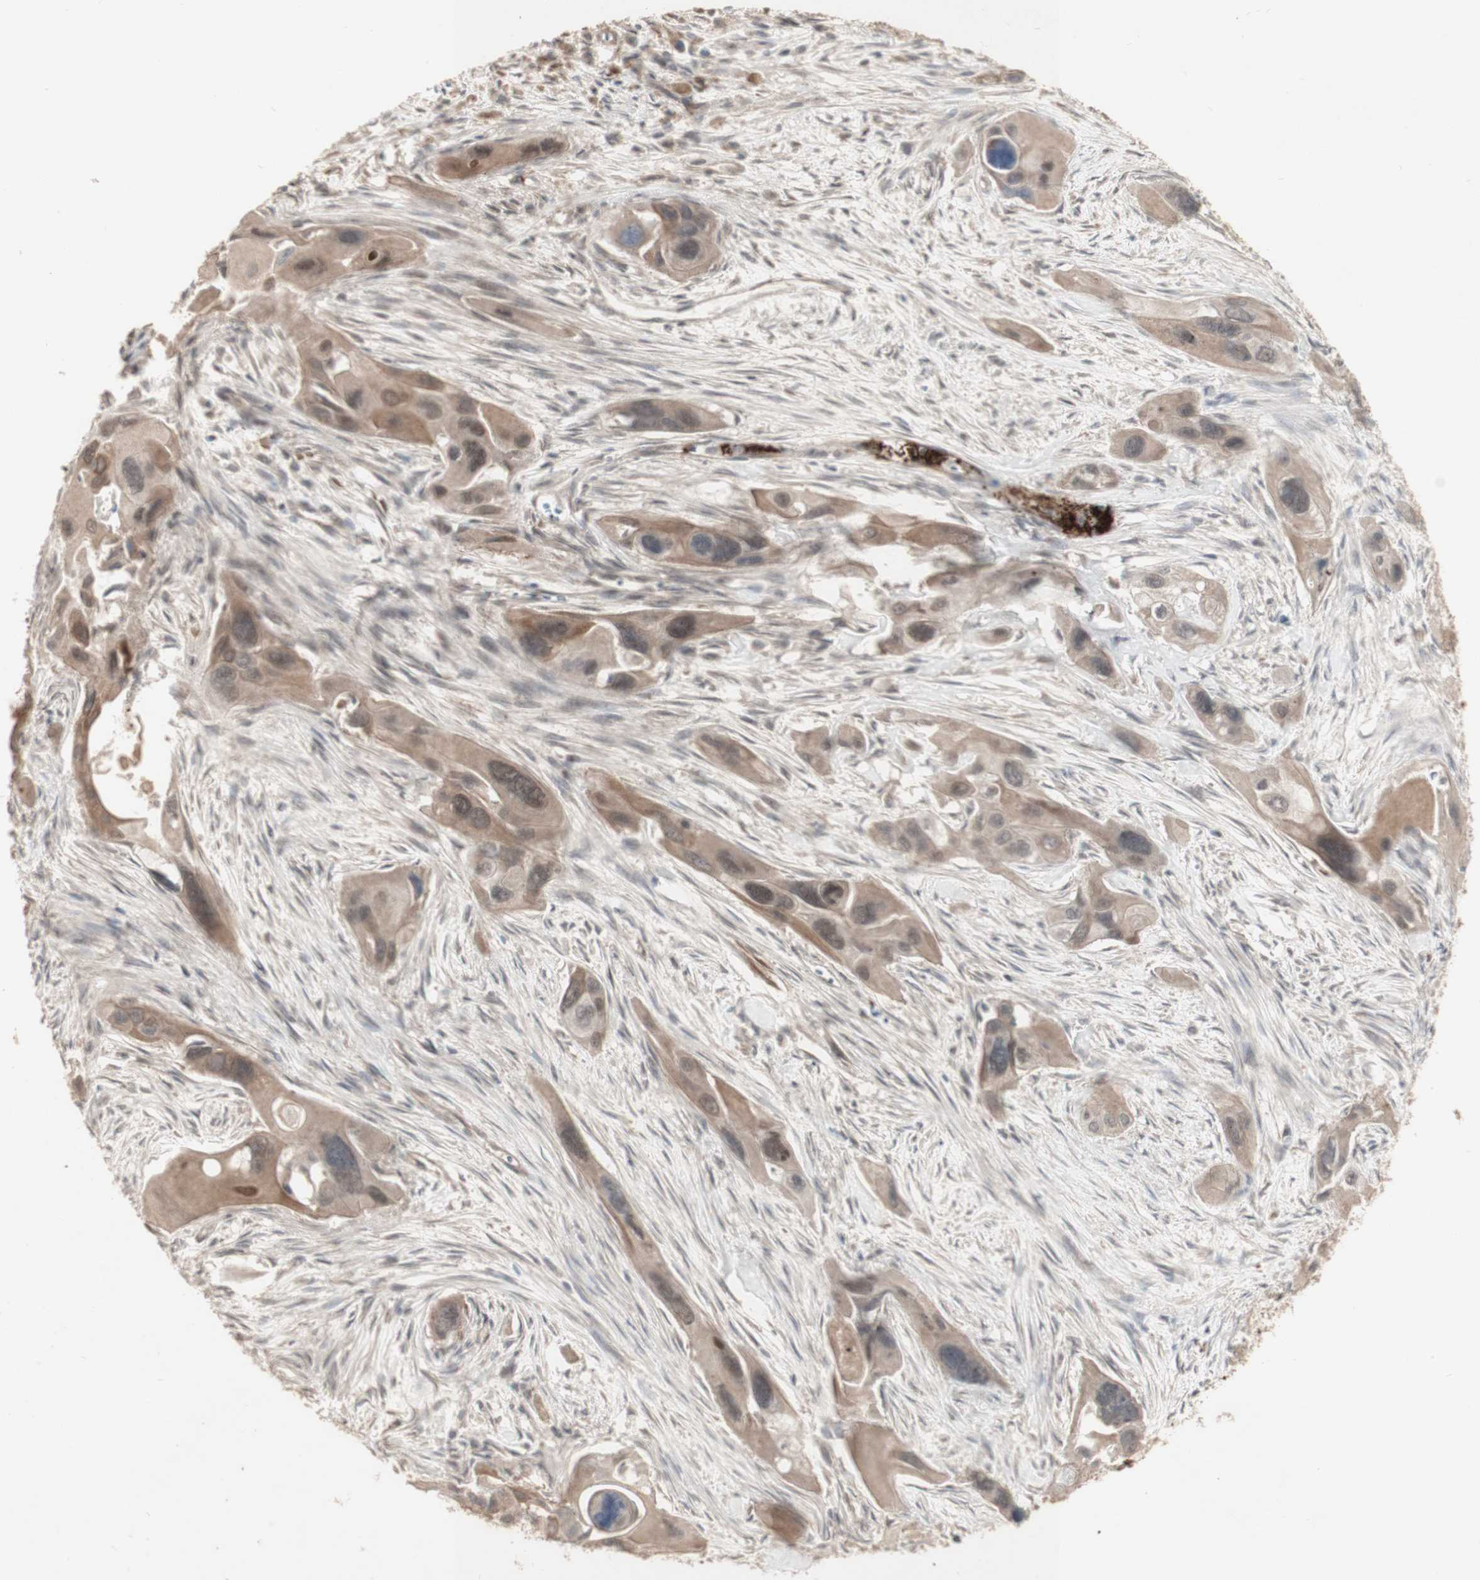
{"staining": {"intensity": "moderate", "quantity": ">75%", "location": "cytoplasmic/membranous,nuclear"}, "tissue": "pancreatic cancer", "cell_type": "Tumor cells", "image_type": "cancer", "snomed": [{"axis": "morphology", "description": "Adenocarcinoma, NOS"}, {"axis": "topography", "description": "Pancreas"}], "caption": "Pancreatic cancer (adenocarcinoma) was stained to show a protein in brown. There is medium levels of moderate cytoplasmic/membranous and nuclear staining in about >75% of tumor cells.", "gene": "ALOX12", "patient": {"sex": "male", "age": 73}}